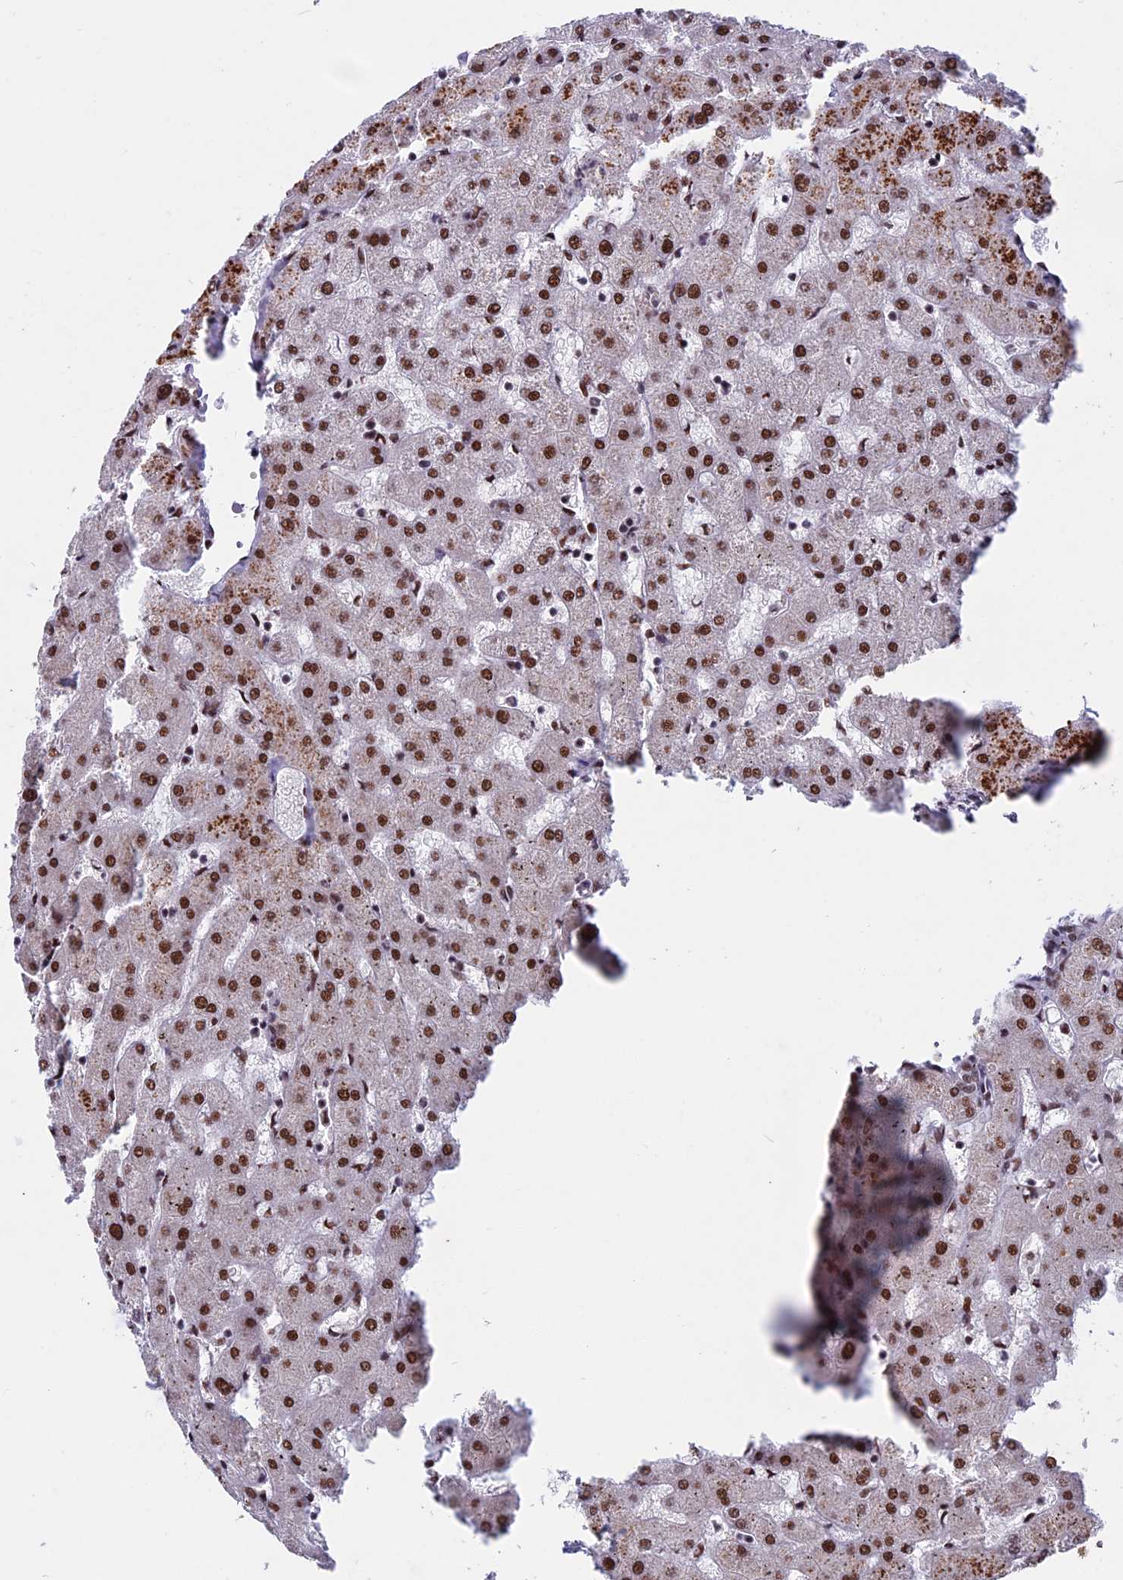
{"staining": {"intensity": "moderate", "quantity": ">75%", "location": "nuclear"}, "tissue": "liver", "cell_type": "Cholangiocytes", "image_type": "normal", "snomed": [{"axis": "morphology", "description": "Normal tissue, NOS"}, {"axis": "topography", "description": "Liver"}], "caption": "Immunohistochemistry (DAB) staining of unremarkable liver reveals moderate nuclear protein expression in about >75% of cholangiocytes.", "gene": "CDC7", "patient": {"sex": "female", "age": 63}}